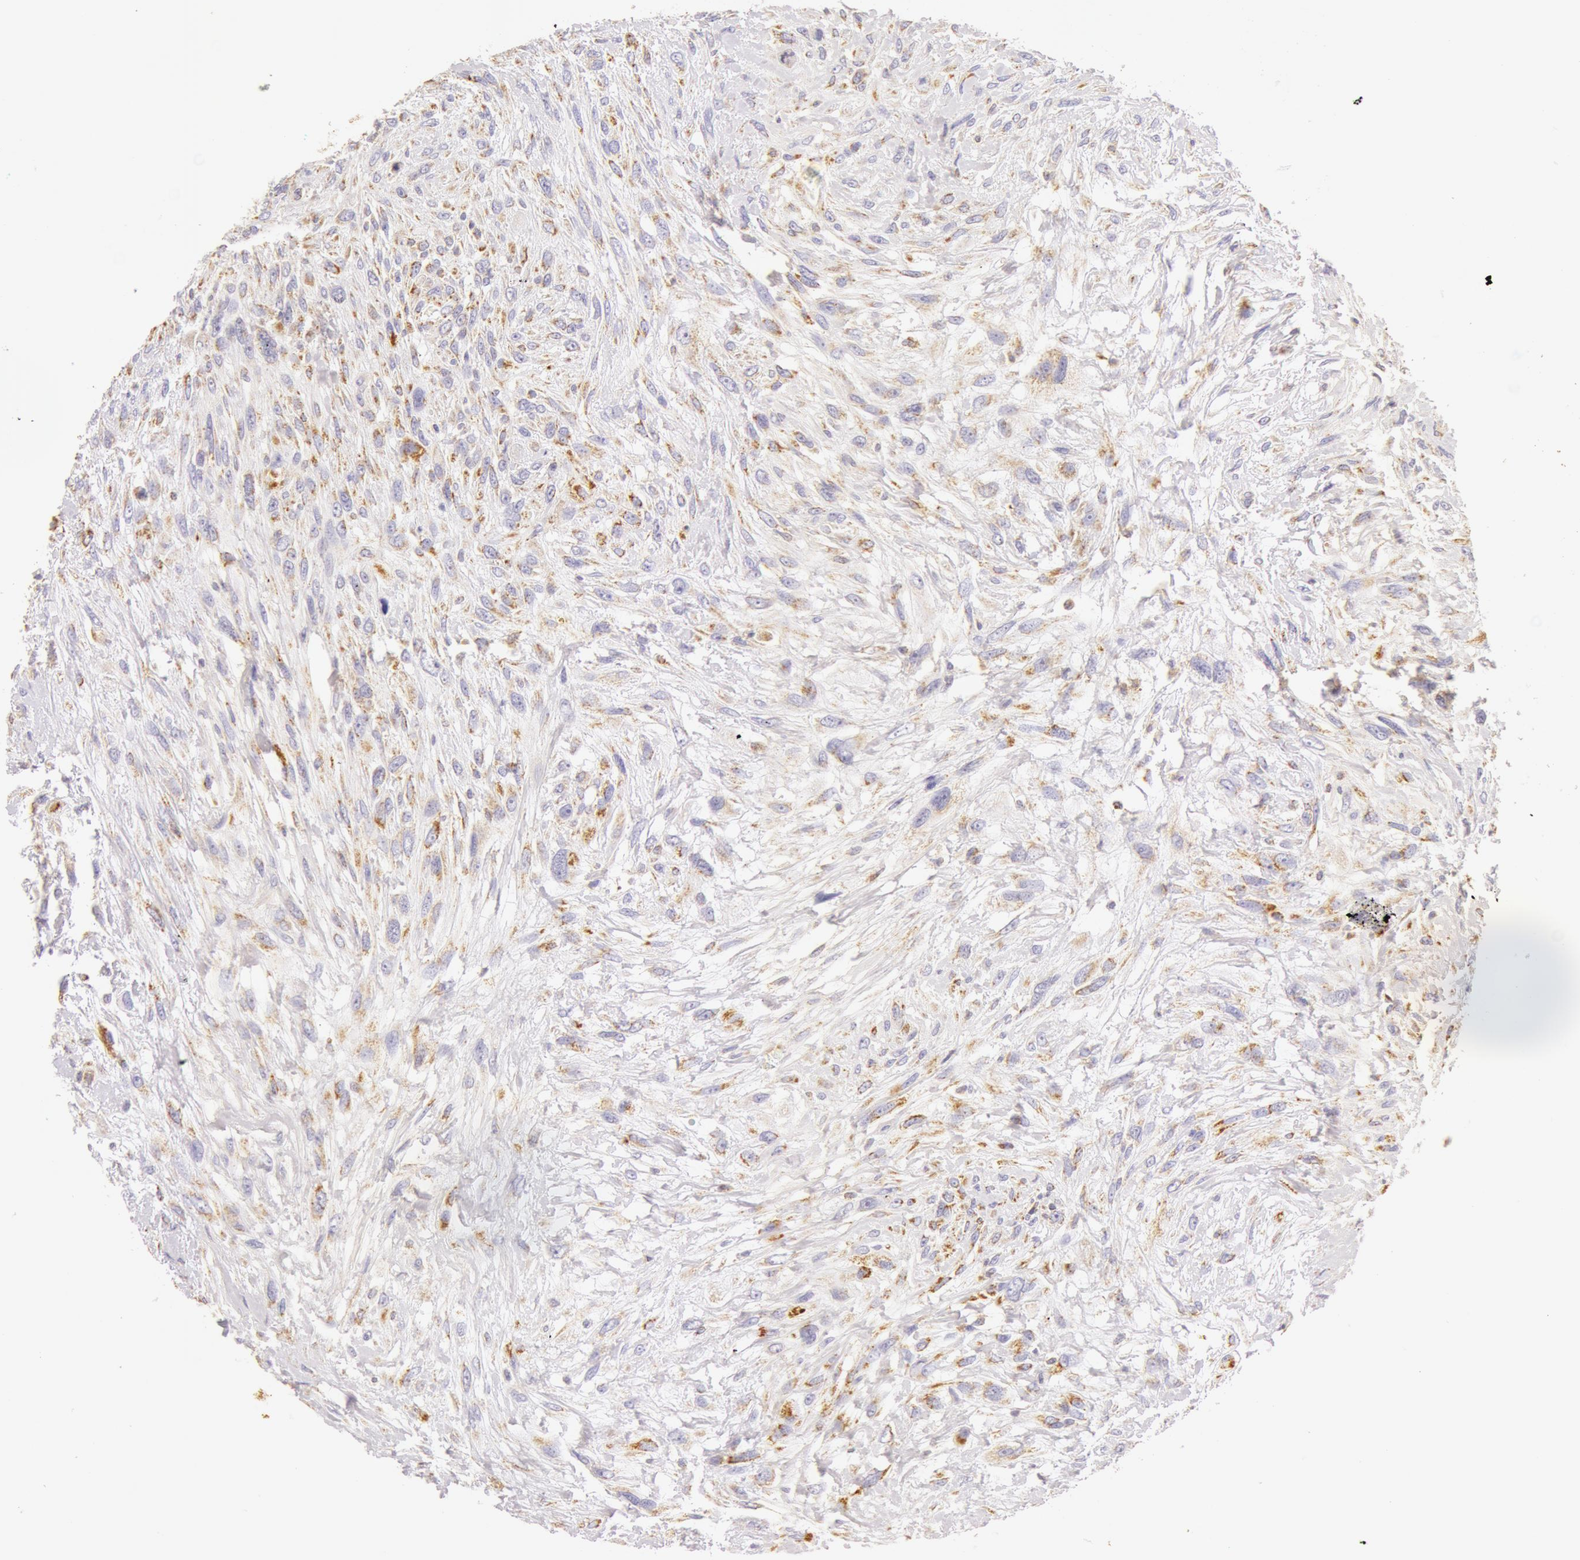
{"staining": {"intensity": "moderate", "quantity": ">75%", "location": "cytoplasmic/membranous"}, "tissue": "breast cancer", "cell_type": "Tumor cells", "image_type": "cancer", "snomed": [{"axis": "morphology", "description": "Neoplasm, malignant, NOS"}, {"axis": "topography", "description": "Breast"}], "caption": "Approximately >75% of tumor cells in breast cancer reveal moderate cytoplasmic/membranous protein staining as visualized by brown immunohistochemical staining.", "gene": "ATP5F1B", "patient": {"sex": "female", "age": 50}}